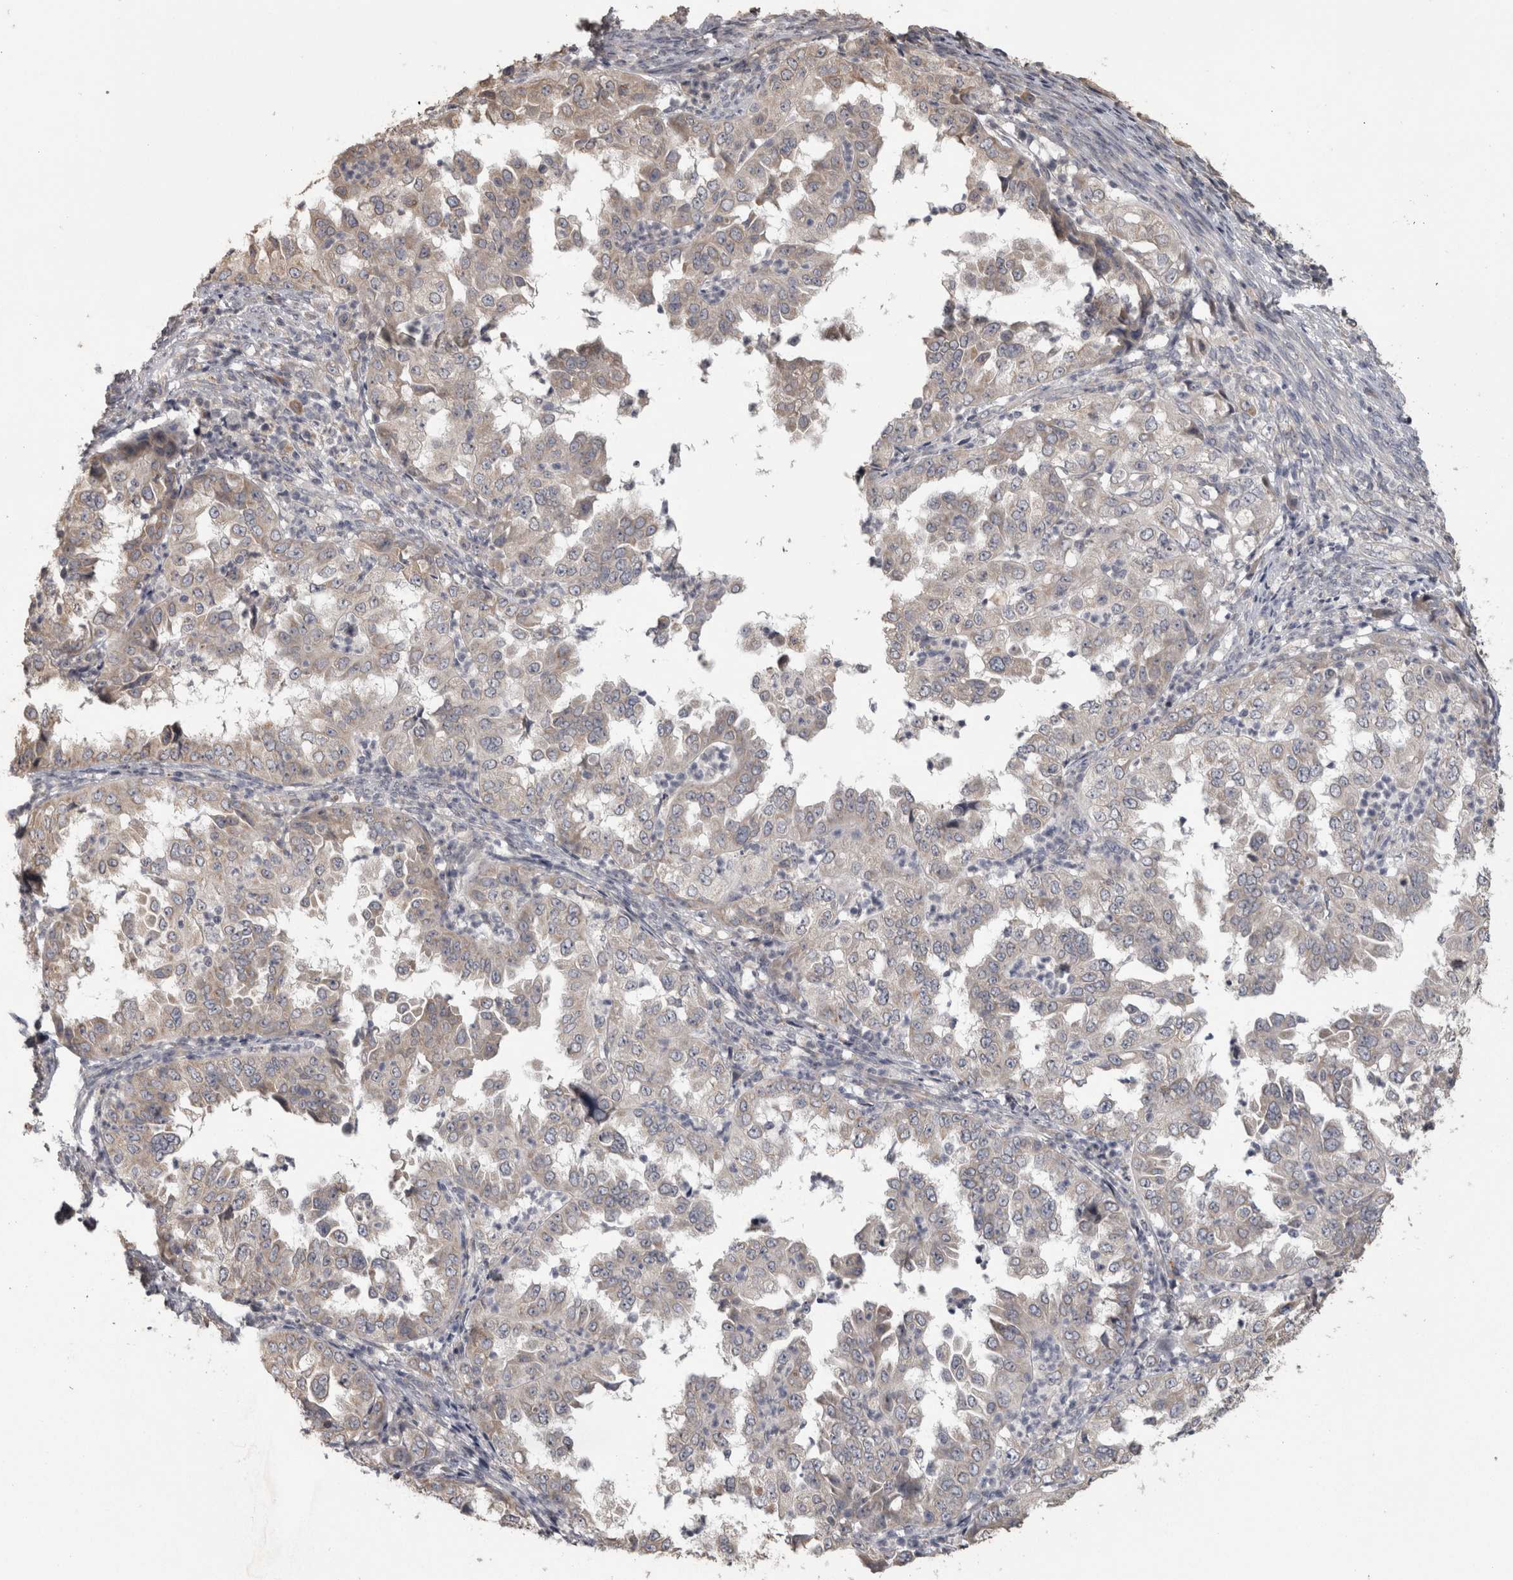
{"staining": {"intensity": "weak", "quantity": "<25%", "location": "cytoplasmic/membranous"}, "tissue": "endometrial cancer", "cell_type": "Tumor cells", "image_type": "cancer", "snomed": [{"axis": "morphology", "description": "Adenocarcinoma, NOS"}, {"axis": "topography", "description": "Endometrium"}], "caption": "IHC photomicrograph of neoplastic tissue: human endometrial adenocarcinoma stained with DAB exhibits no significant protein staining in tumor cells. (Immunohistochemistry (ihc), brightfield microscopy, high magnification).", "gene": "RAB29", "patient": {"sex": "female", "age": 85}}